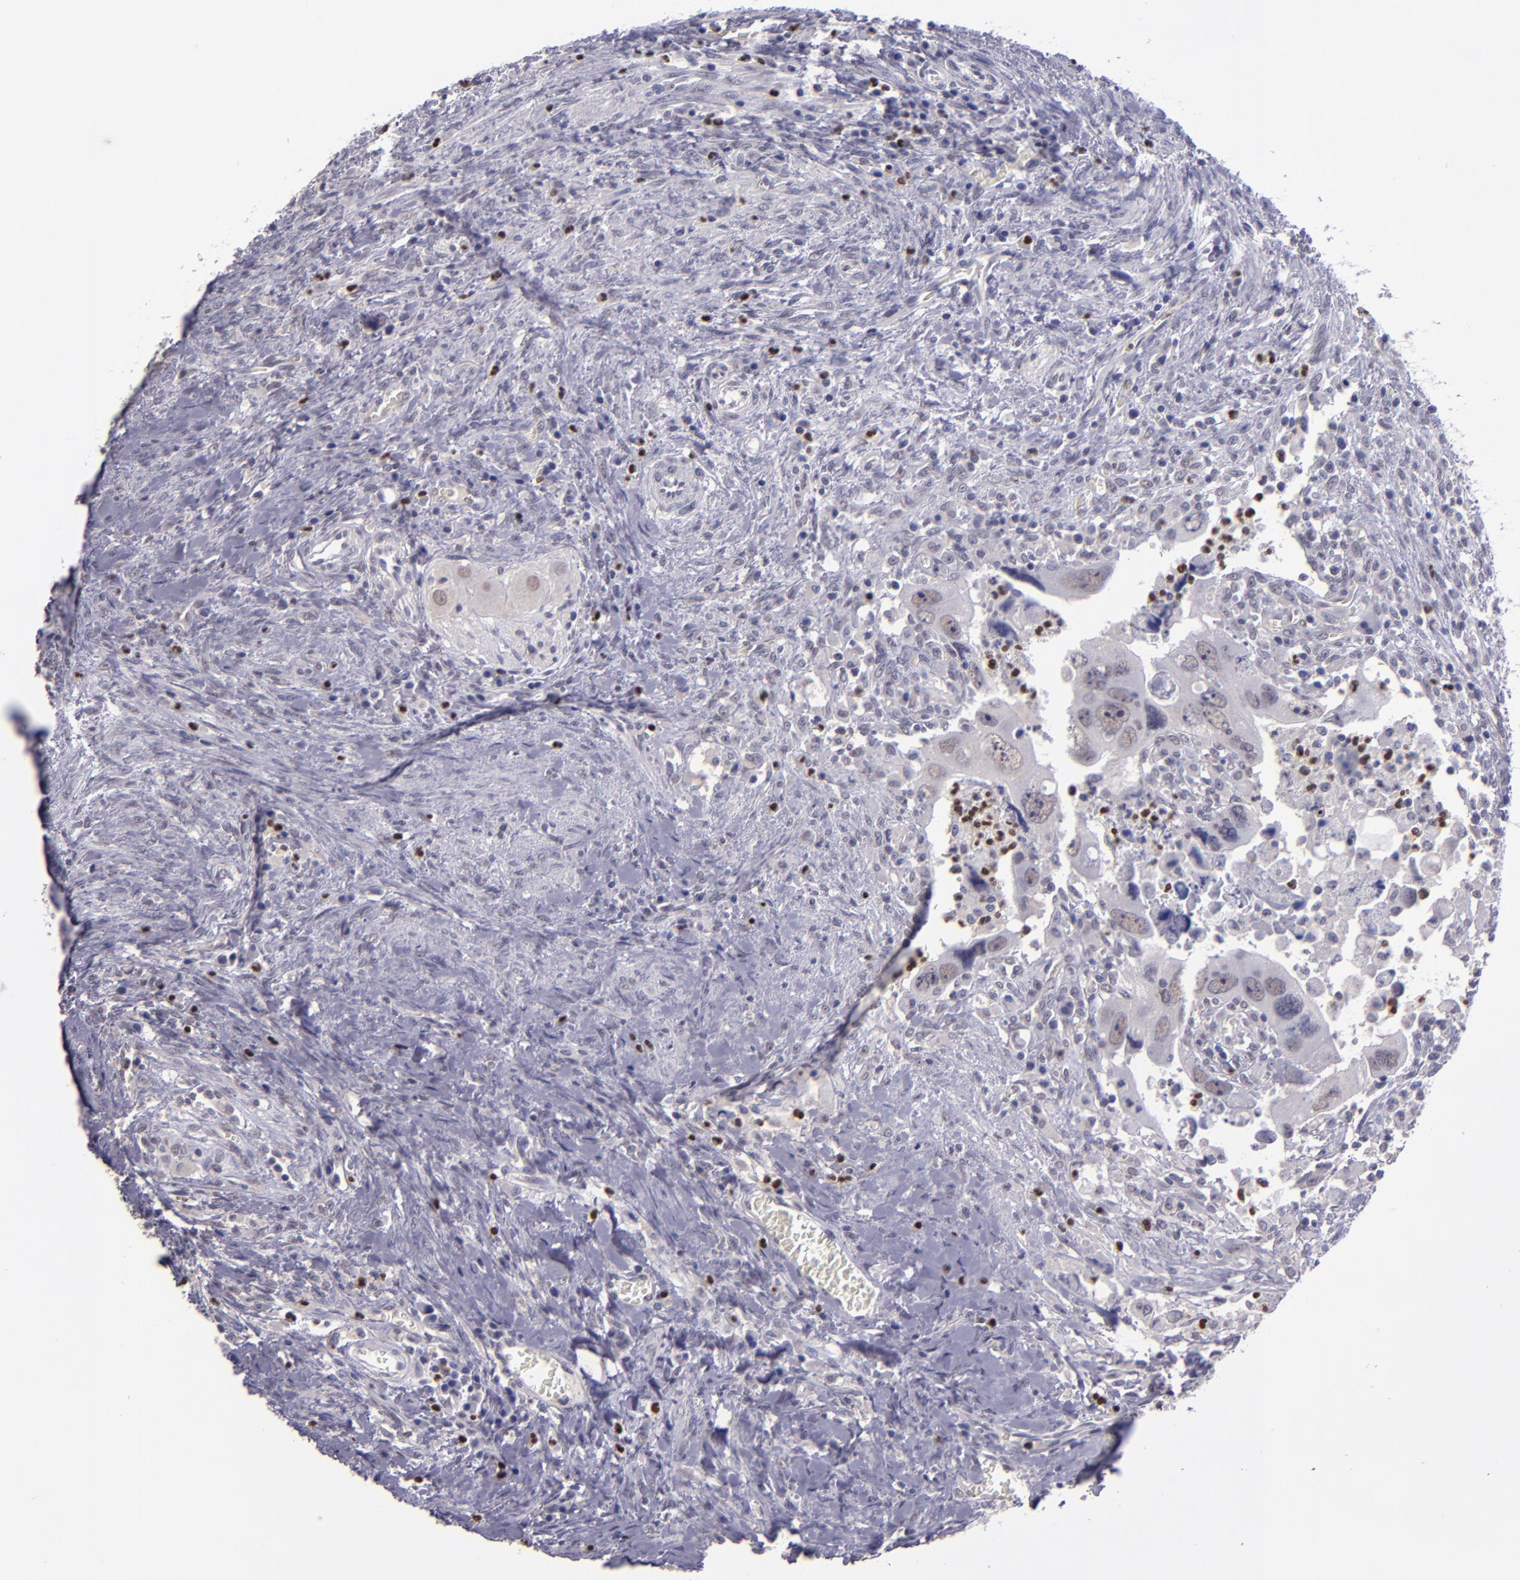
{"staining": {"intensity": "weak", "quantity": "25%-75%", "location": "nuclear"}, "tissue": "colorectal cancer", "cell_type": "Tumor cells", "image_type": "cancer", "snomed": [{"axis": "morphology", "description": "Adenocarcinoma, NOS"}, {"axis": "topography", "description": "Rectum"}], "caption": "Protein expression analysis of human colorectal cancer (adenocarcinoma) reveals weak nuclear positivity in about 25%-75% of tumor cells.", "gene": "CEBPE", "patient": {"sex": "male", "age": 70}}